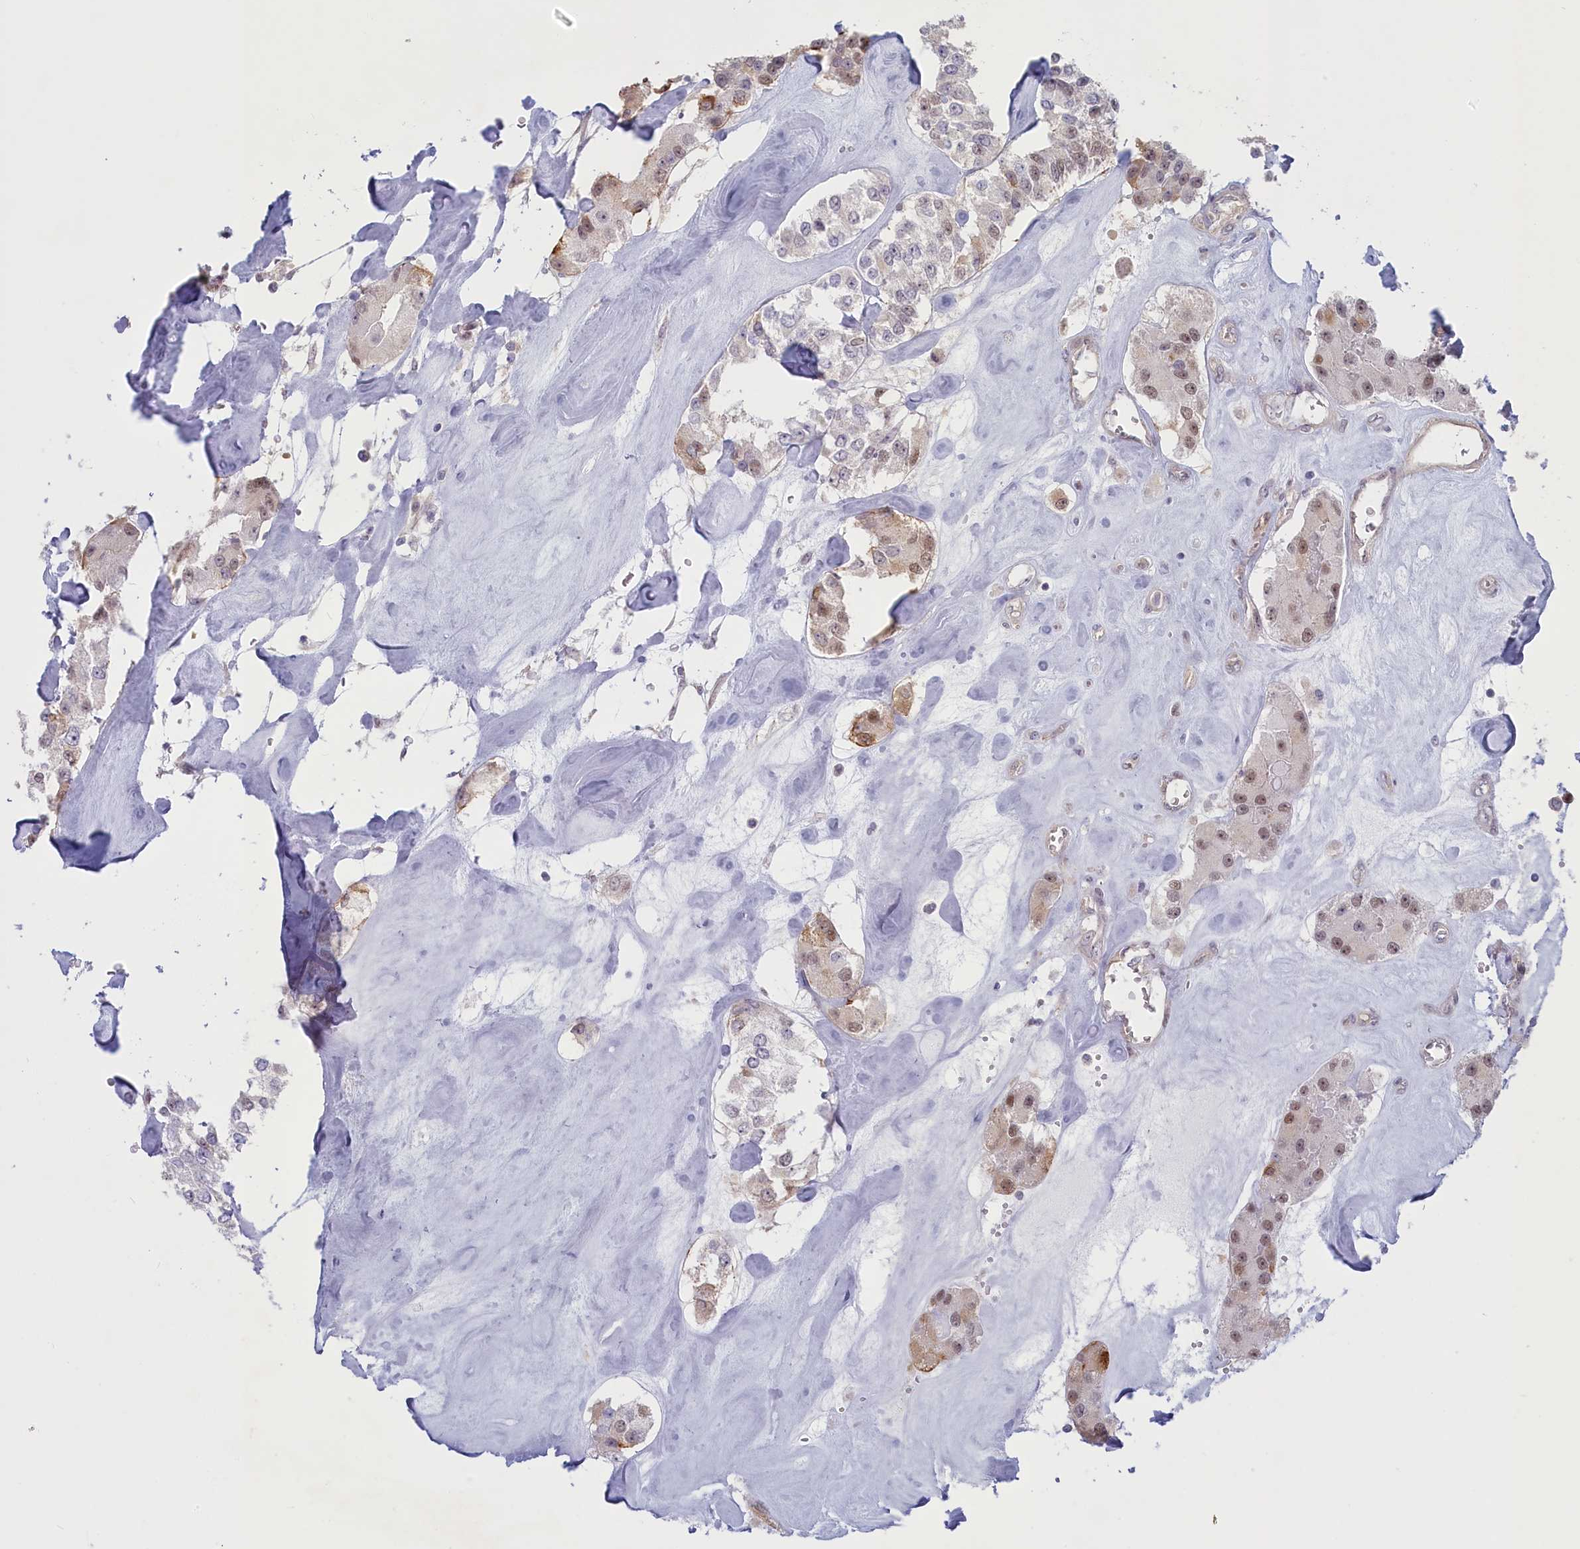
{"staining": {"intensity": "moderate", "quantity": "<25%", "location": "nuclear"}, "tissue": "carcinoid", "cell_type": "Tumor cells", "image_type": "cancer", "snomed": [{"axis": "morphology", "description": "Carcinoid, malignant, NOS"}, {"axis": "topography", "description": "Pancreas"}], "caption": "This image shows malignant carcinoid stained with immunohistochemistry (IHC) to label a protein in brown. The nuclear of tumor cells show moderate positivity for the protein. Nuclei are counter-stained blue.", "gene": "C19orf44", "patient": {"sex": "male", "age": 41}}